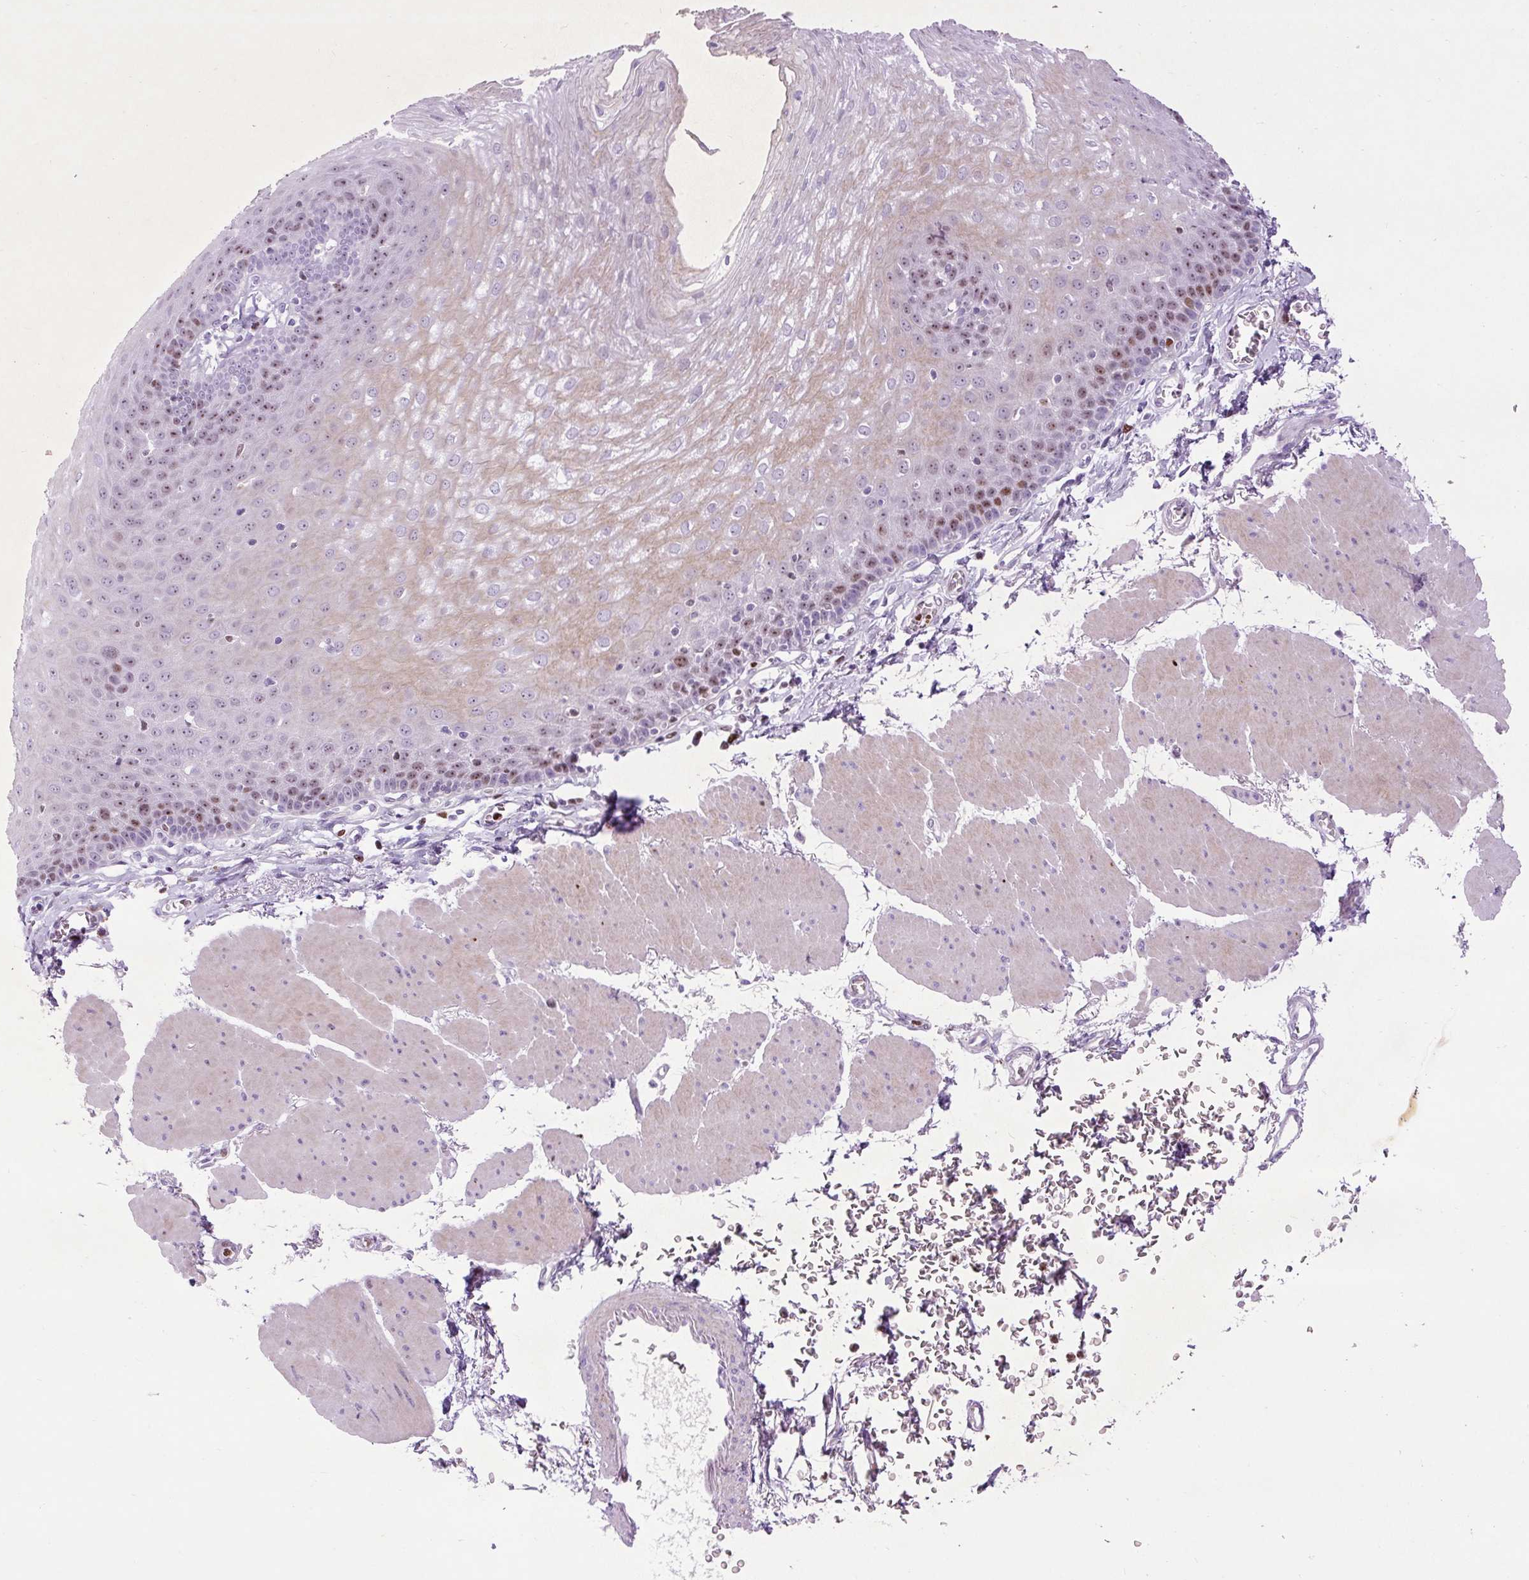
{"staining": {"intensity": "moderate", "quantity": "25%-75%", "location": "nuclear"}, "tissue": "esophagus", "cell_type": "Squamous epithelial cells", "image_type": "normal", "snomed": [{"axis": "morphology", "description": "Normal tissue, NOS"}, {"axis": "topography", "description": "Esophagus"}], "caption": "Moderate nuclear protein positivity is seen in approximately 25%-75% of squamous epithelial cells in esophagus. (IHC, brightfield microscopy, high magnification).", "gene": "SPC24", "patient": {"sex": "female", "age": 81}}